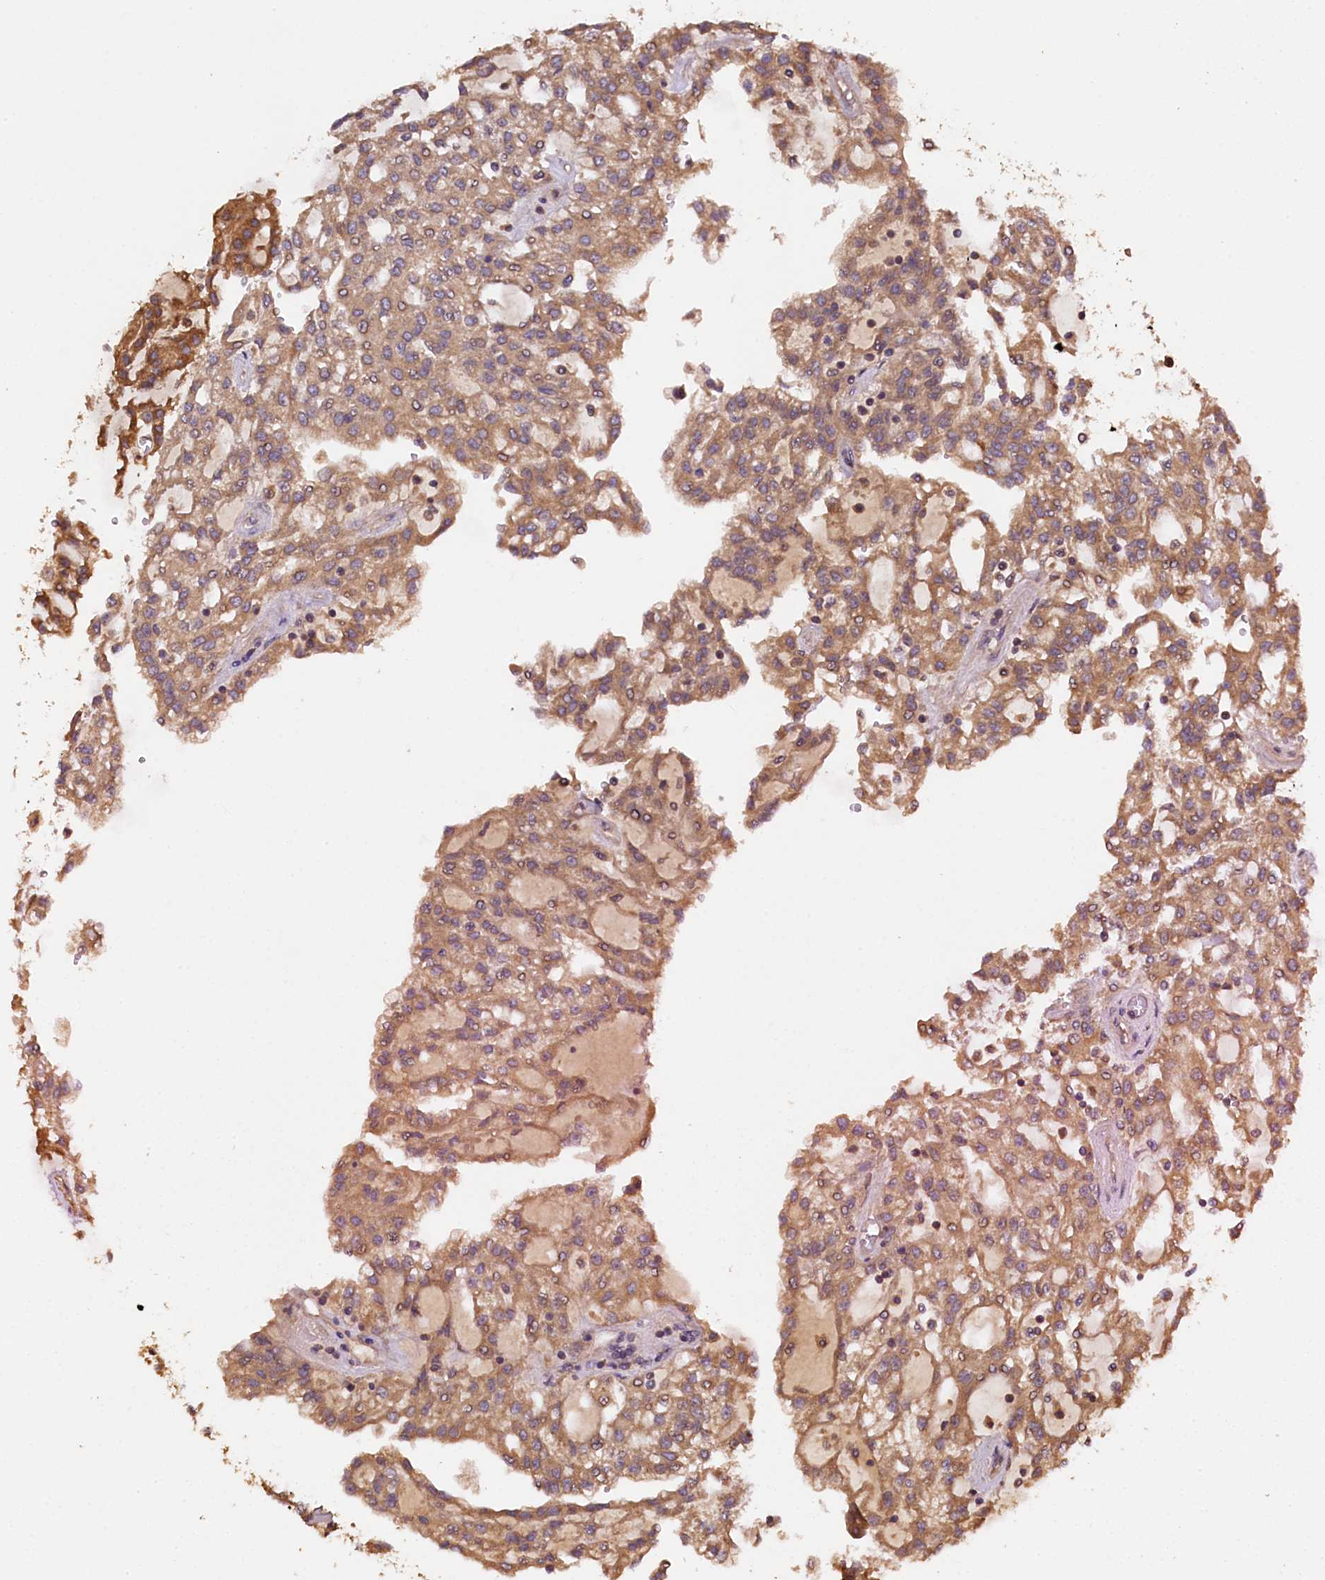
{"staining": {"intensity": "moderate", "quantity": ">75%", "location": "cytoplasmic/membranous"}, "tissue": "renal cancer", "cell_type": "Tumor cells", "image_type": "cancer", "snomed": [{"axis": "morphology", "description": "Adenocarcinoma, NOS"}, {"axis": "topography", "description": "Kidney"}], "caption": "Protein expression by immunohistochemistry displays moderate cytoplasmic/membranous staining in approximately >75% of tumor cells in adenocarcinoma (renal). Using DAB (3,3'-diaminobenzidine) (brown) and hematoxylin (blue) stains, captured at high magnification using brightfield microscopy.", "gene": "KLC2", "patient": {"sex": "male", "age": 63}}